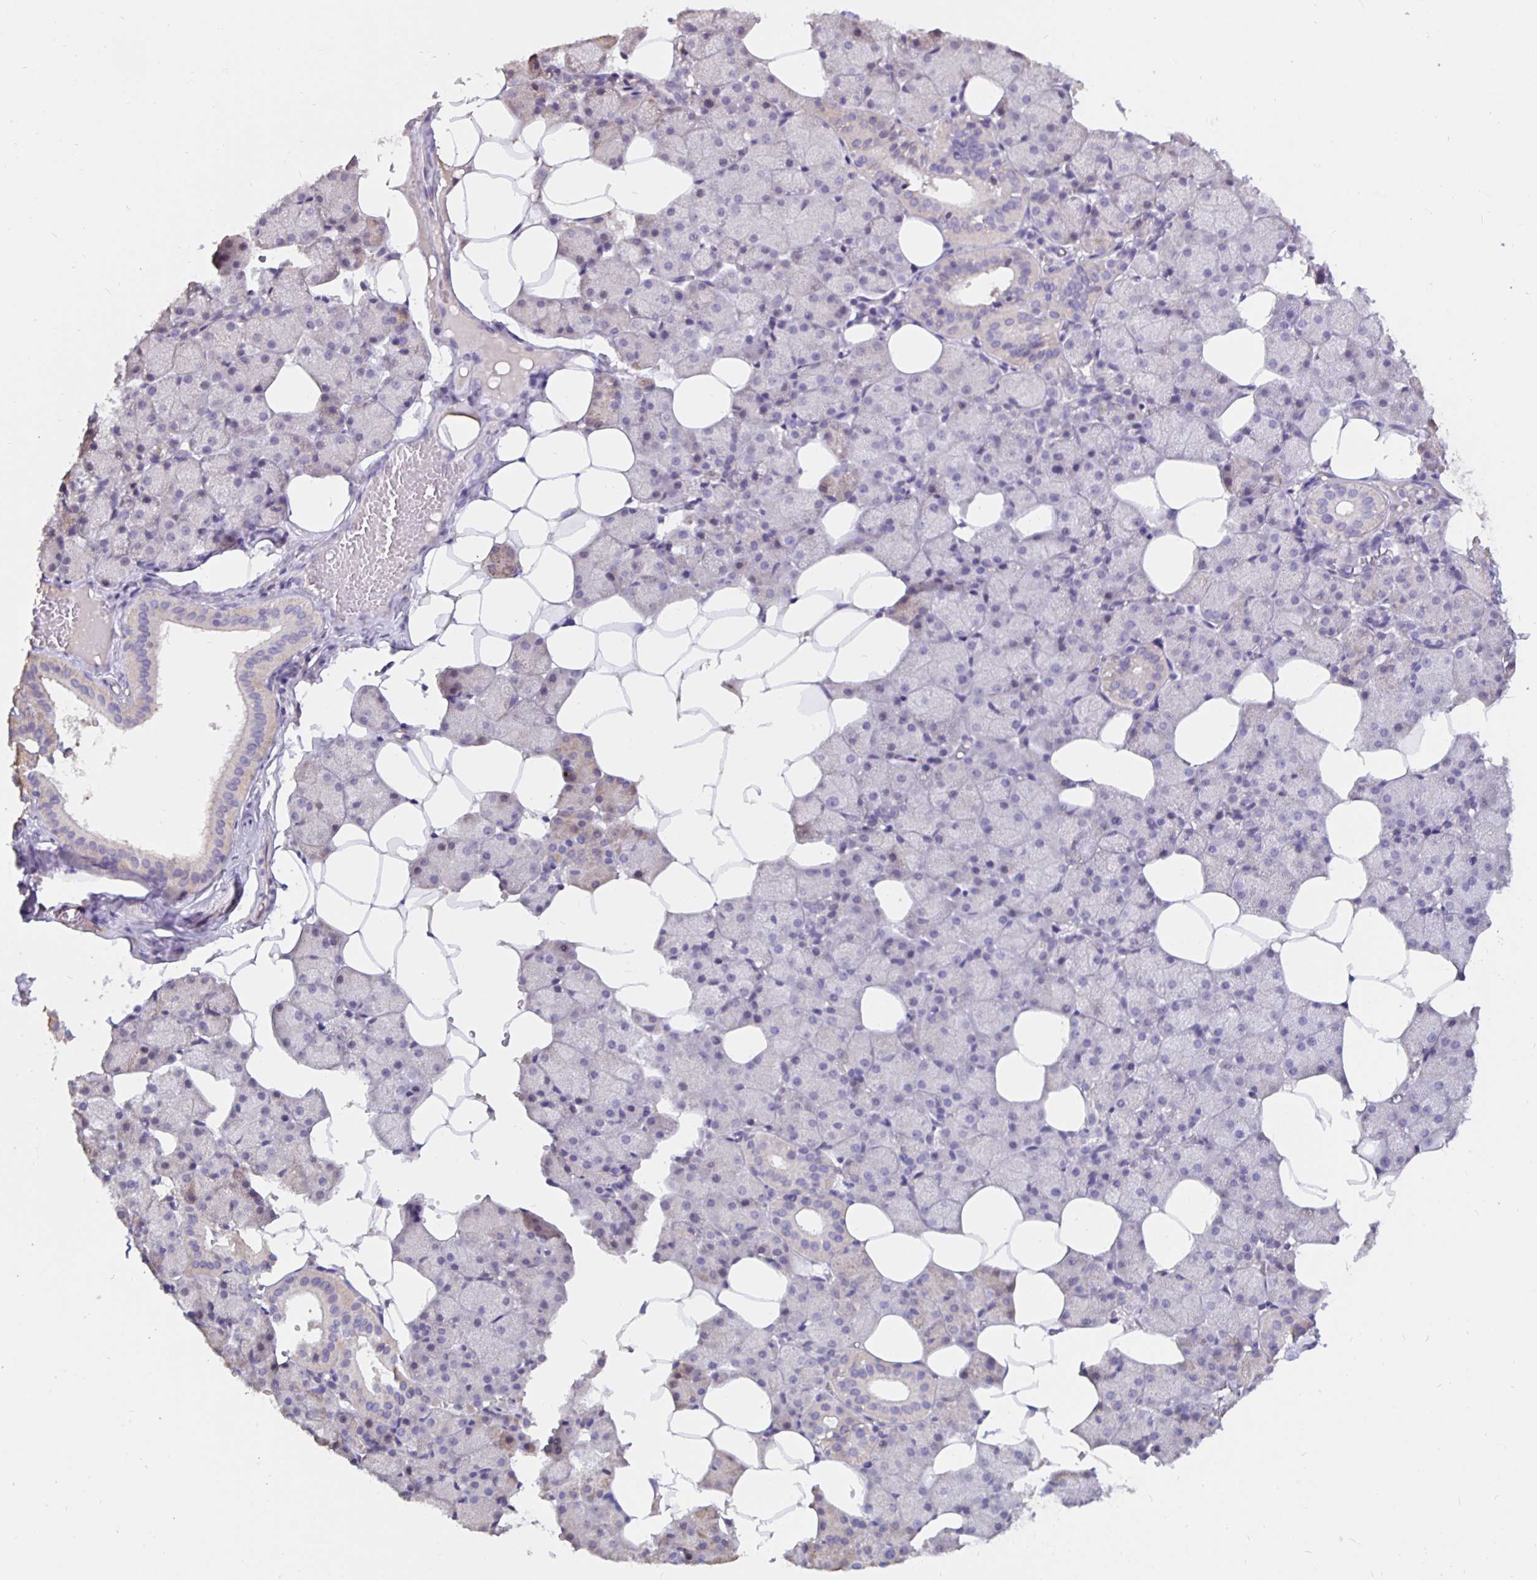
{"staining": {"intensity": "negative", "quantity": "none", "location": "none"}, "tissue": "salivary gland", "cell_type": "Glandular cells", "image_type": "normal", "snomed": [{"axis": "morphology", "description": "Normal tissue, NOS"}, {"axis": "topography", "description": "Salivary gland"}], "caption": "This is an immunohistochemistry (IHC) micrograph of normal salivary gland. There is no positivity in glandular cells.", "gene": "DNAI2", "patient": {"sex": "male", "age": 38}}